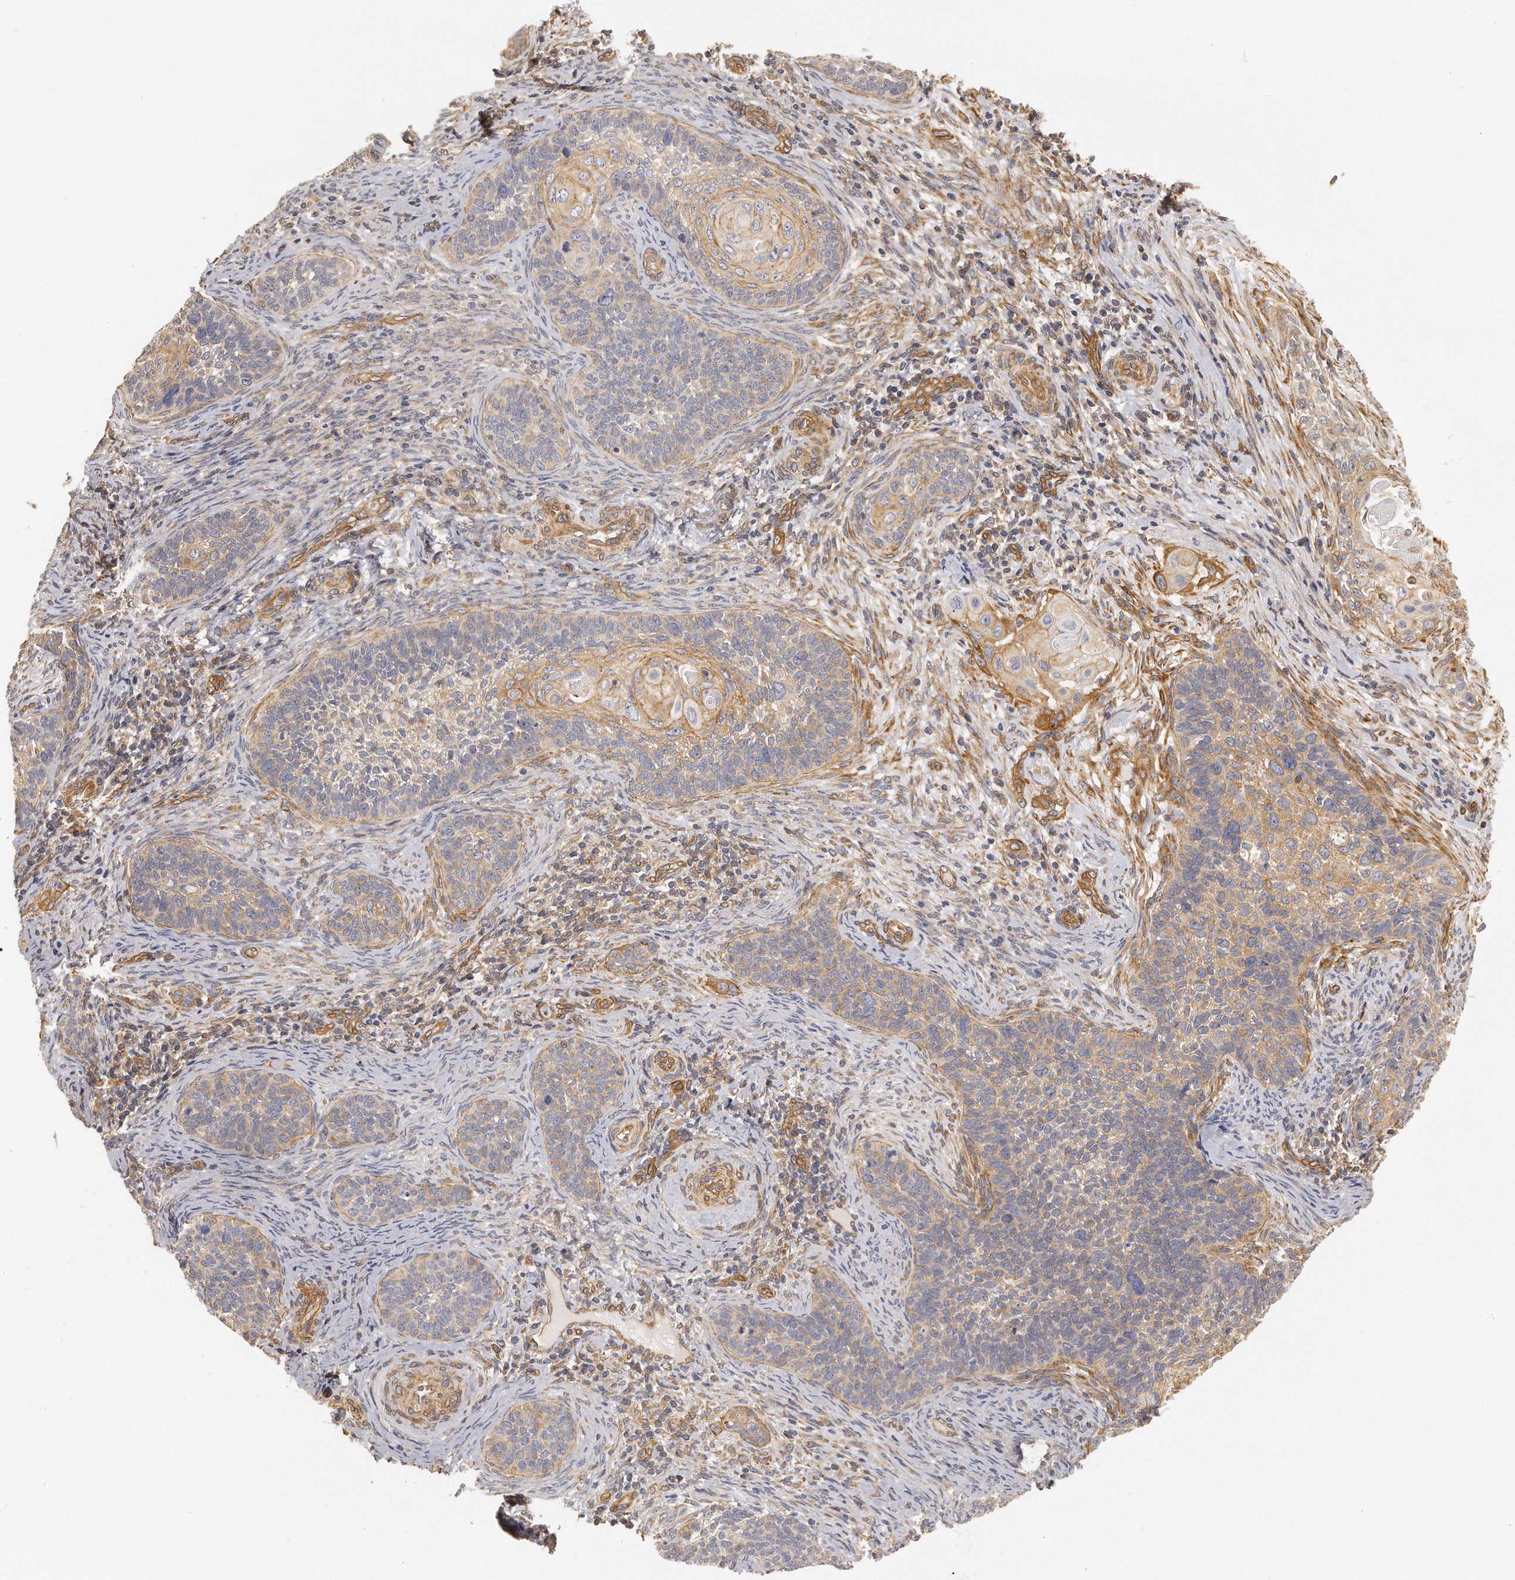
{"staining": {"intensity": "moderate", "quantity": "<25%", "location": "cytoplasmic/membranous"}, "tissue": "cervical cancer", "cell_type": "Tumor cells", "image_type": "cancer", "snomed": [{"axis": "morphology", "description": "Squamous cell carcinoma, NOS"}, {"axis": "topography", "description": "Cervix"}], "caption": "Immunohistochemistry (IHC) micrograph of cervical squamous cell carcinoma stained for a protein (brown), which exhibits low levels of moderate cytoplasmic/membranous staining in about <25% of tumor cells.", "gene": "CHST7", "patient": {"sex": "female", "age": 33}}